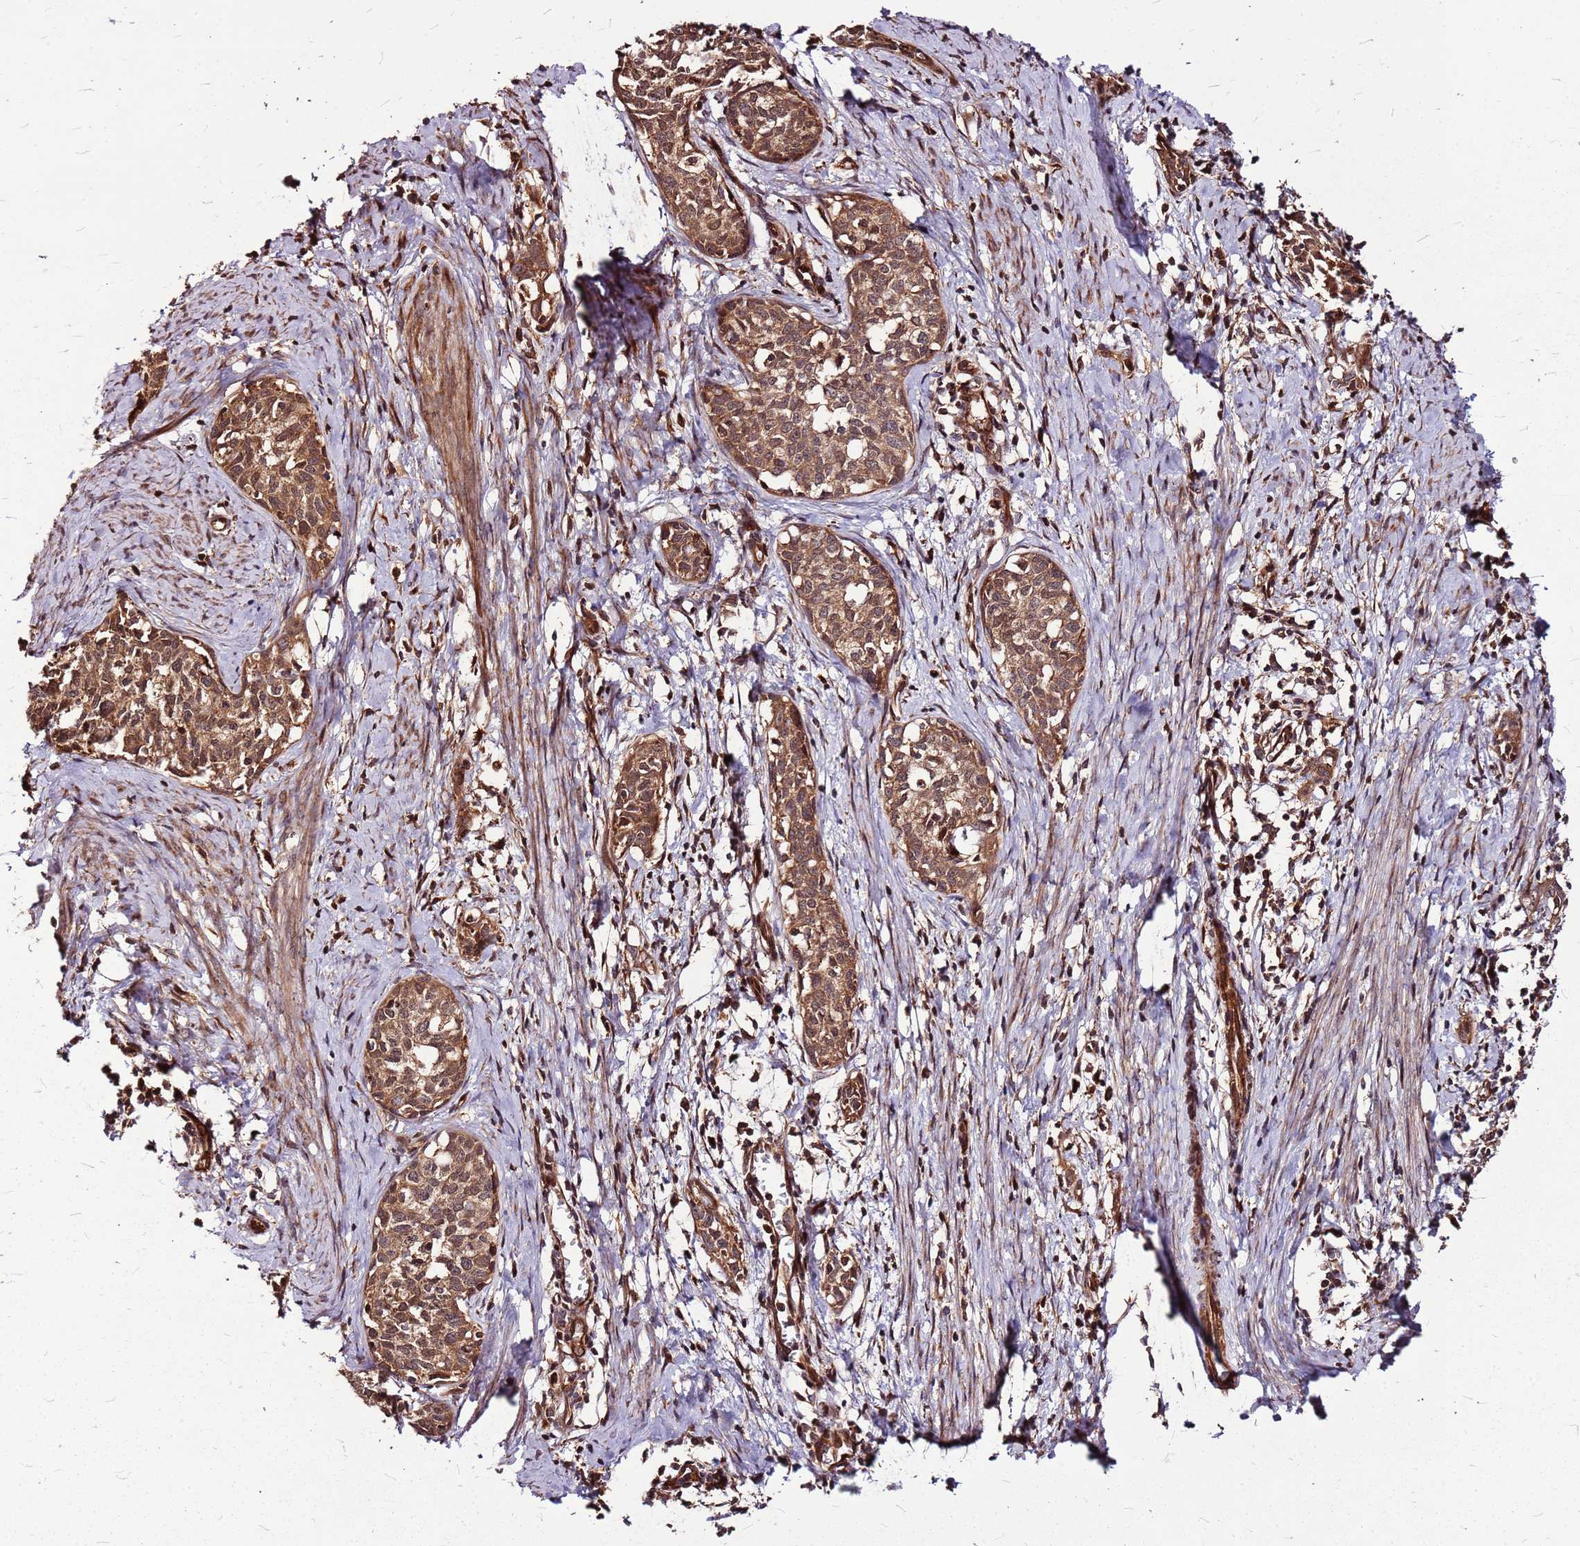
{"staining": {"intensity": "moderate", "quantity": ">75%", "location": "cytoplasmic/membranous,nuclear"}, "tissue": "cervical cancer", "cell_type": "Tumor cells", "image_type": "cancer", "snomed": [{"axis": "morphology", "description": "Squamous cell carcinoma, NOS"}, {"axis": "topography", "description": "Cervix"}], "caption": "Human cervical cancer (squamous cell carcinoma) stained for a protein (brown) demonstrates moderate cytoplasmic/membranous and nuclear positive positivity in approximately >75% of tumor cells.", "gene": "LYPLAL1", "patient": {"sex": "female", "age": 52}}